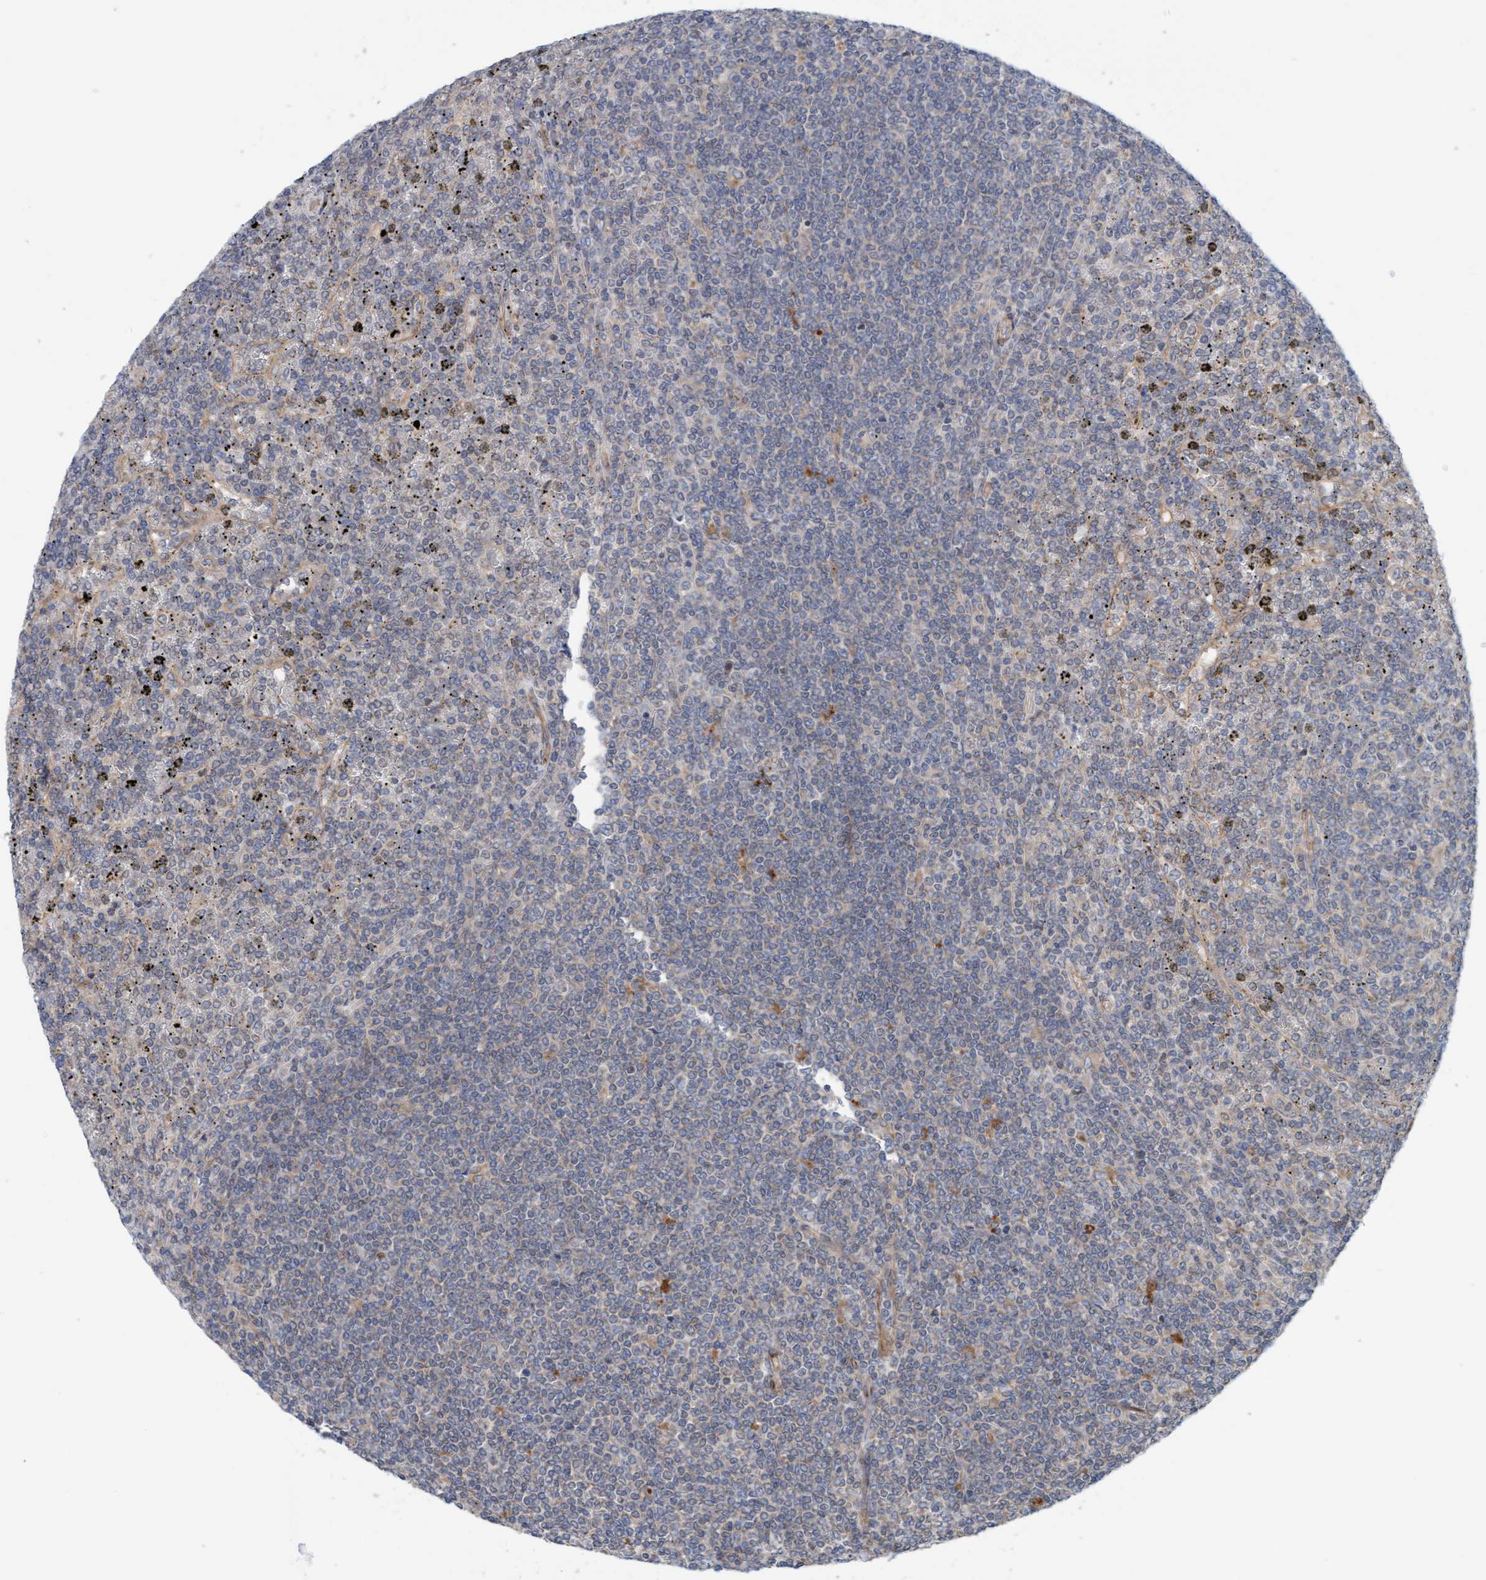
{"staining": {"intensity": "negative", "quantity": "none", "location": "none"}, "tissue": "lymphoma", "cell_type": "Tumor cells", "image_type": "cancer", "snomed": [{"axis": "morphology", "description": "Malignant lymphoma, non-Hodgkin's type, Low grade"}, {"axis": "topography", "description": "Spleen"}], "caption": "This photomicrograph is of malignant lymphoma, non-Hodgkin's type (low-grade) stained with IHC to label a protein in brown with the nuclei are counter-stained blue. There is no staining in tumor cells.", "gene": "CDK5RAP3", "patient": {"sex": "female", "age": 19}}